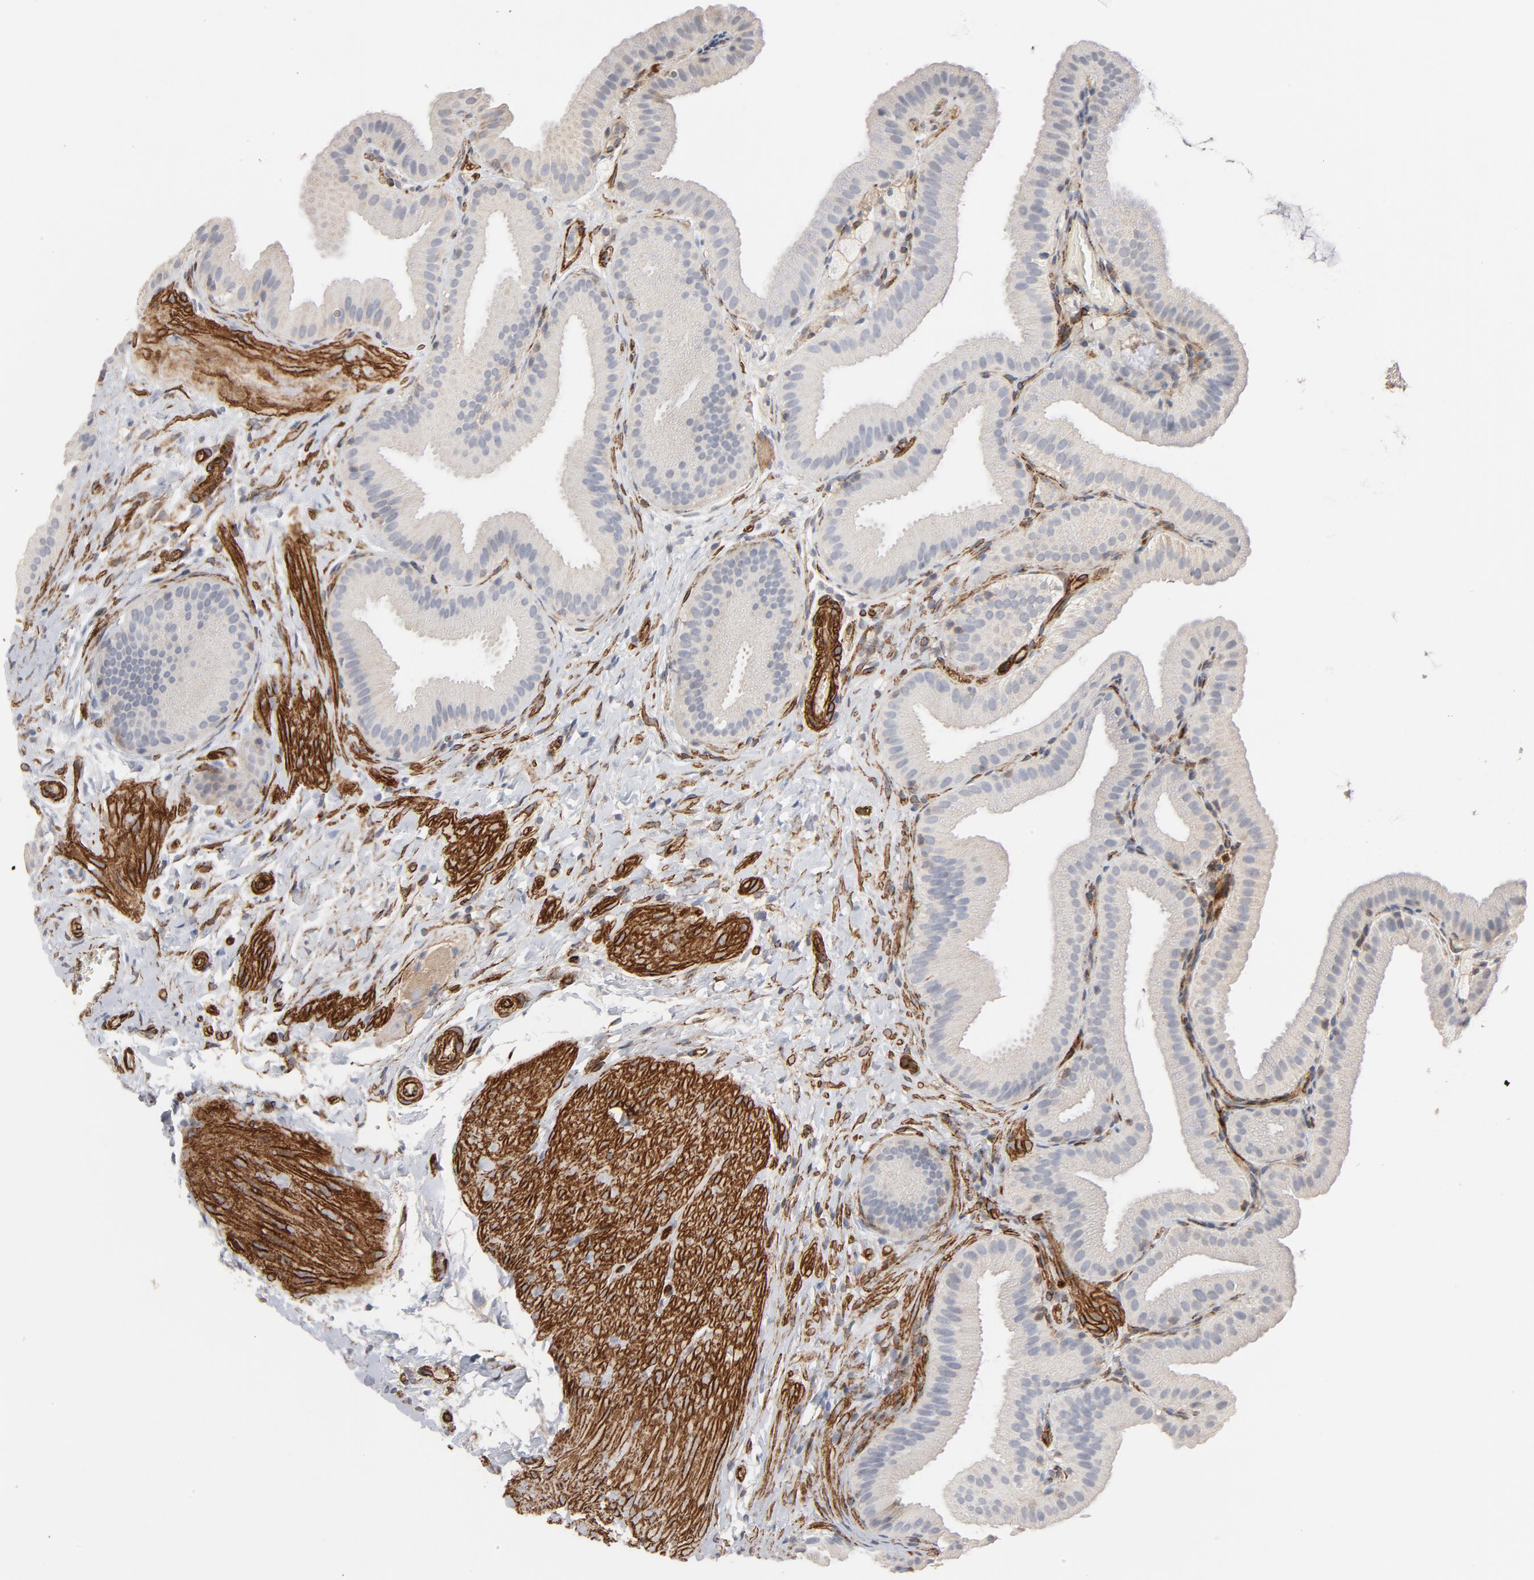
{"staining": {"intensity": "negative", "quantity": "none", "location": "none"}, "tissue": "gallbladder", "cell_type": "Glandular cells", "image_type": "normal", "snomed": [{"axis": "morphology", "description": "Normal tissue, NOS"}, {"axis": "topography", "description": "Gallbladder"}], "caption": "High magnification brightfield microscopy of benign gallbladder stained with DAB (brown) and counterstained with hematoxylin (blue): glandular cells show no significant expression.", "gene": "GNG2", "patient": {"sex": "female", "age": 63}}